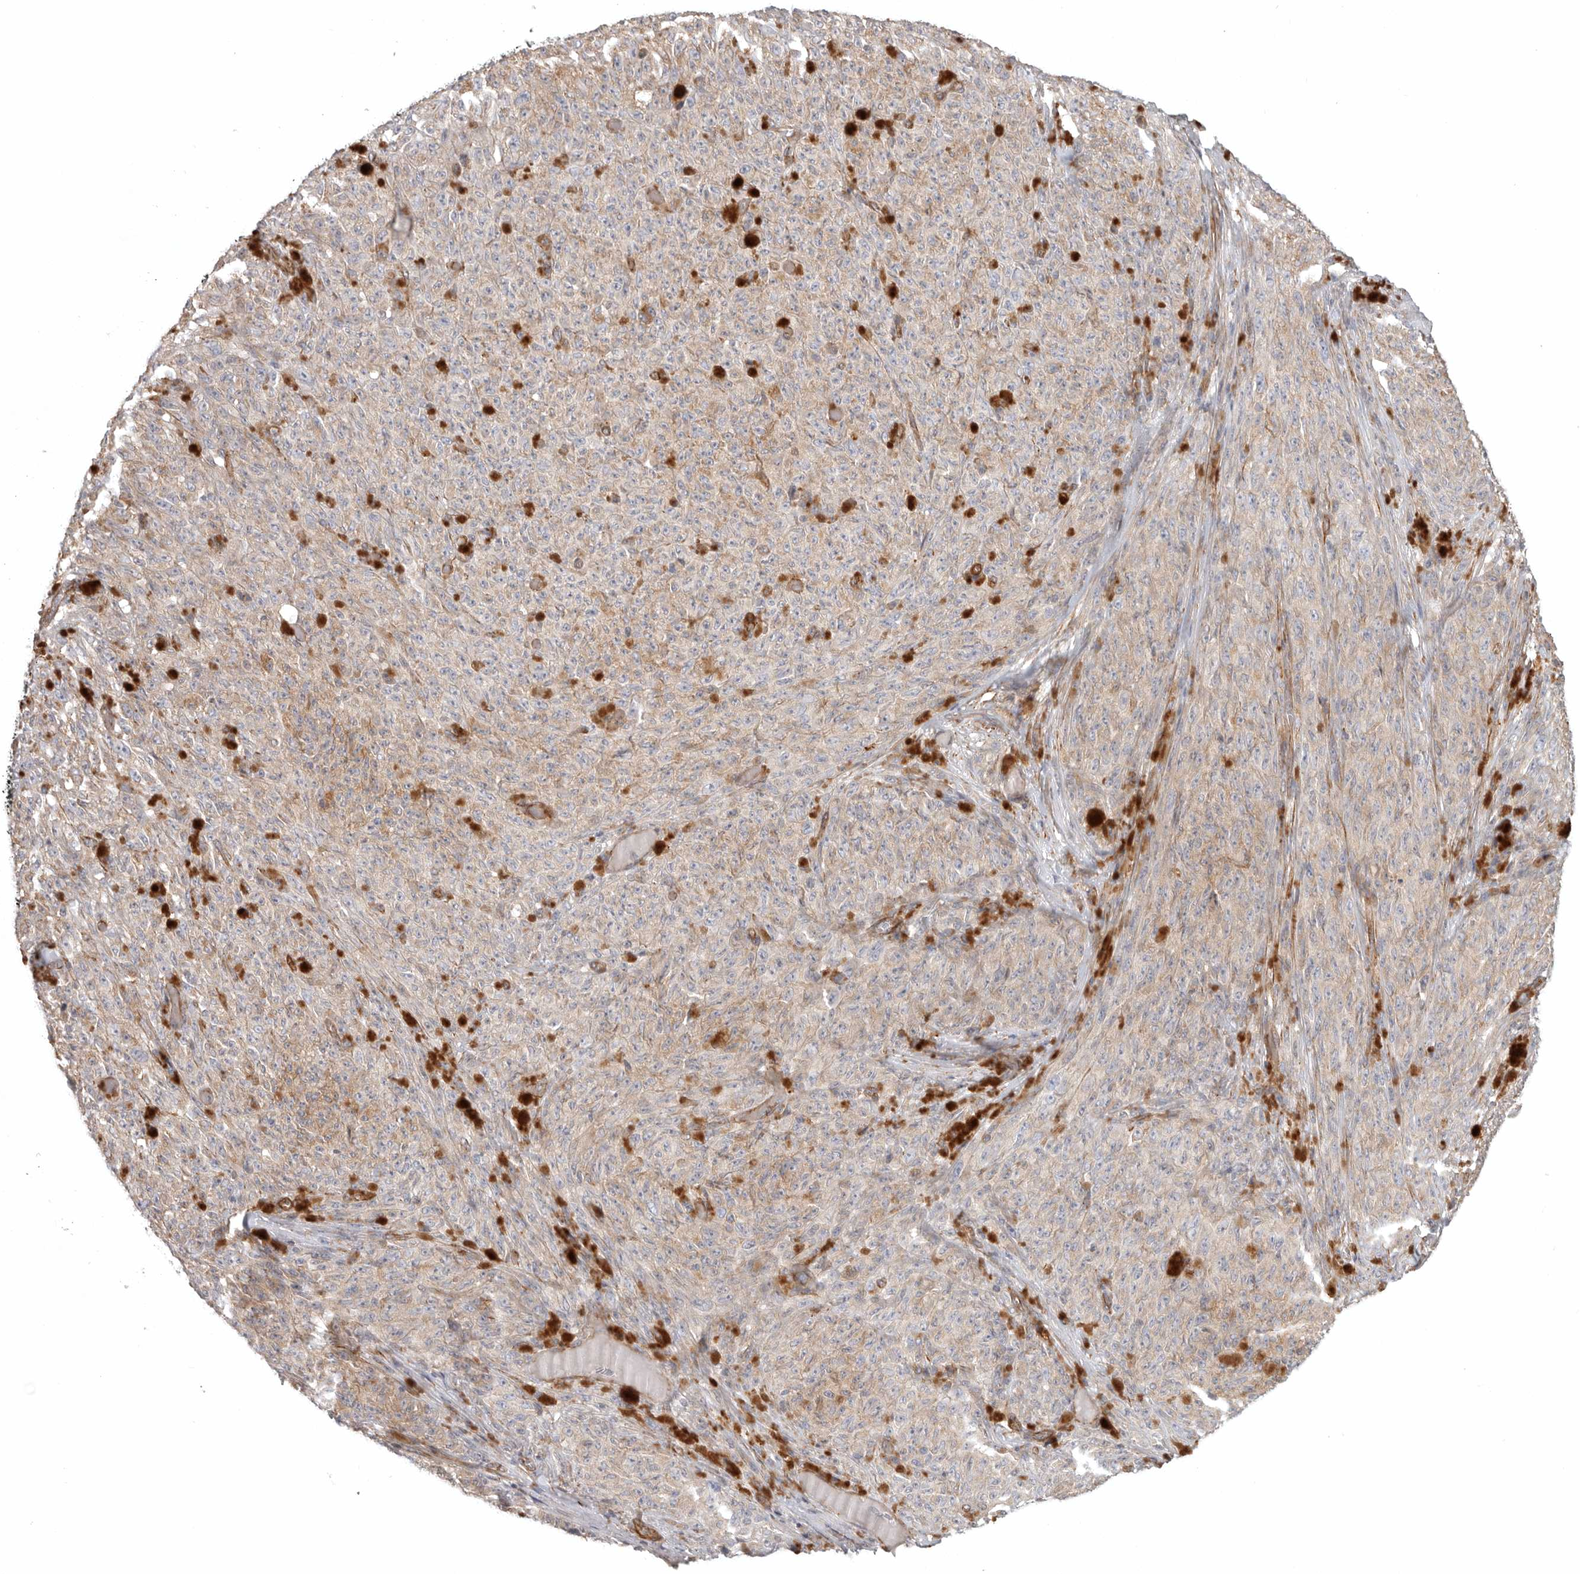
{"staining": {"intensity": "negative", "quantity": "none", "location": "none"}, "tissue": "melanoma", "cell_type": "Tumor cells", "image_type": "cancer", "snomed": [{"axis": "morphology", "description": "Malignant melanoma, NOS"}, {"axis": "topography", "description": "Skin"}], "caption": "IHC image of neoplastic tissue: human melanoma stained with DAB (3,3'-diaminobenzidine) demonstrates no significant protein expression in tumor cells.", "gene": "LONRF1", "patient": {"sex": "female", "age": 82}}